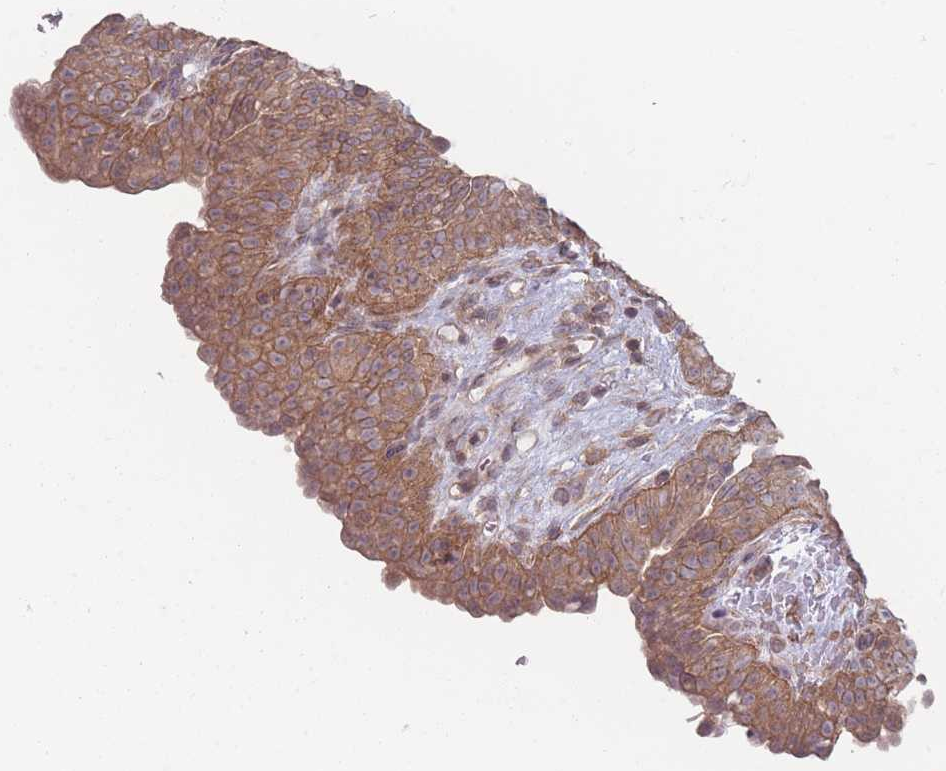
{"staining": {"intensity": "moderate", "quantity": ">75%", "location": "cytoplasmic/membranous"}, "tissue": "urinary bladder", "cell_type": "Urothelial cells", "image_type": "normal", "snomed": [{"axis": "morphology", "description": "Normal tissue, NOS"}, {"axis": "topography", "description": "Urinary bladder"}], "caption": "Immunohistochemistry (IHC) (DAB) staining of unremarkable human urinary bladder displays moderate cytoplasmic/membranous protein expression in about >75% of urothelial cells.", "gene": "VRK2", "patient": {"sex": "male", "age": 69}}